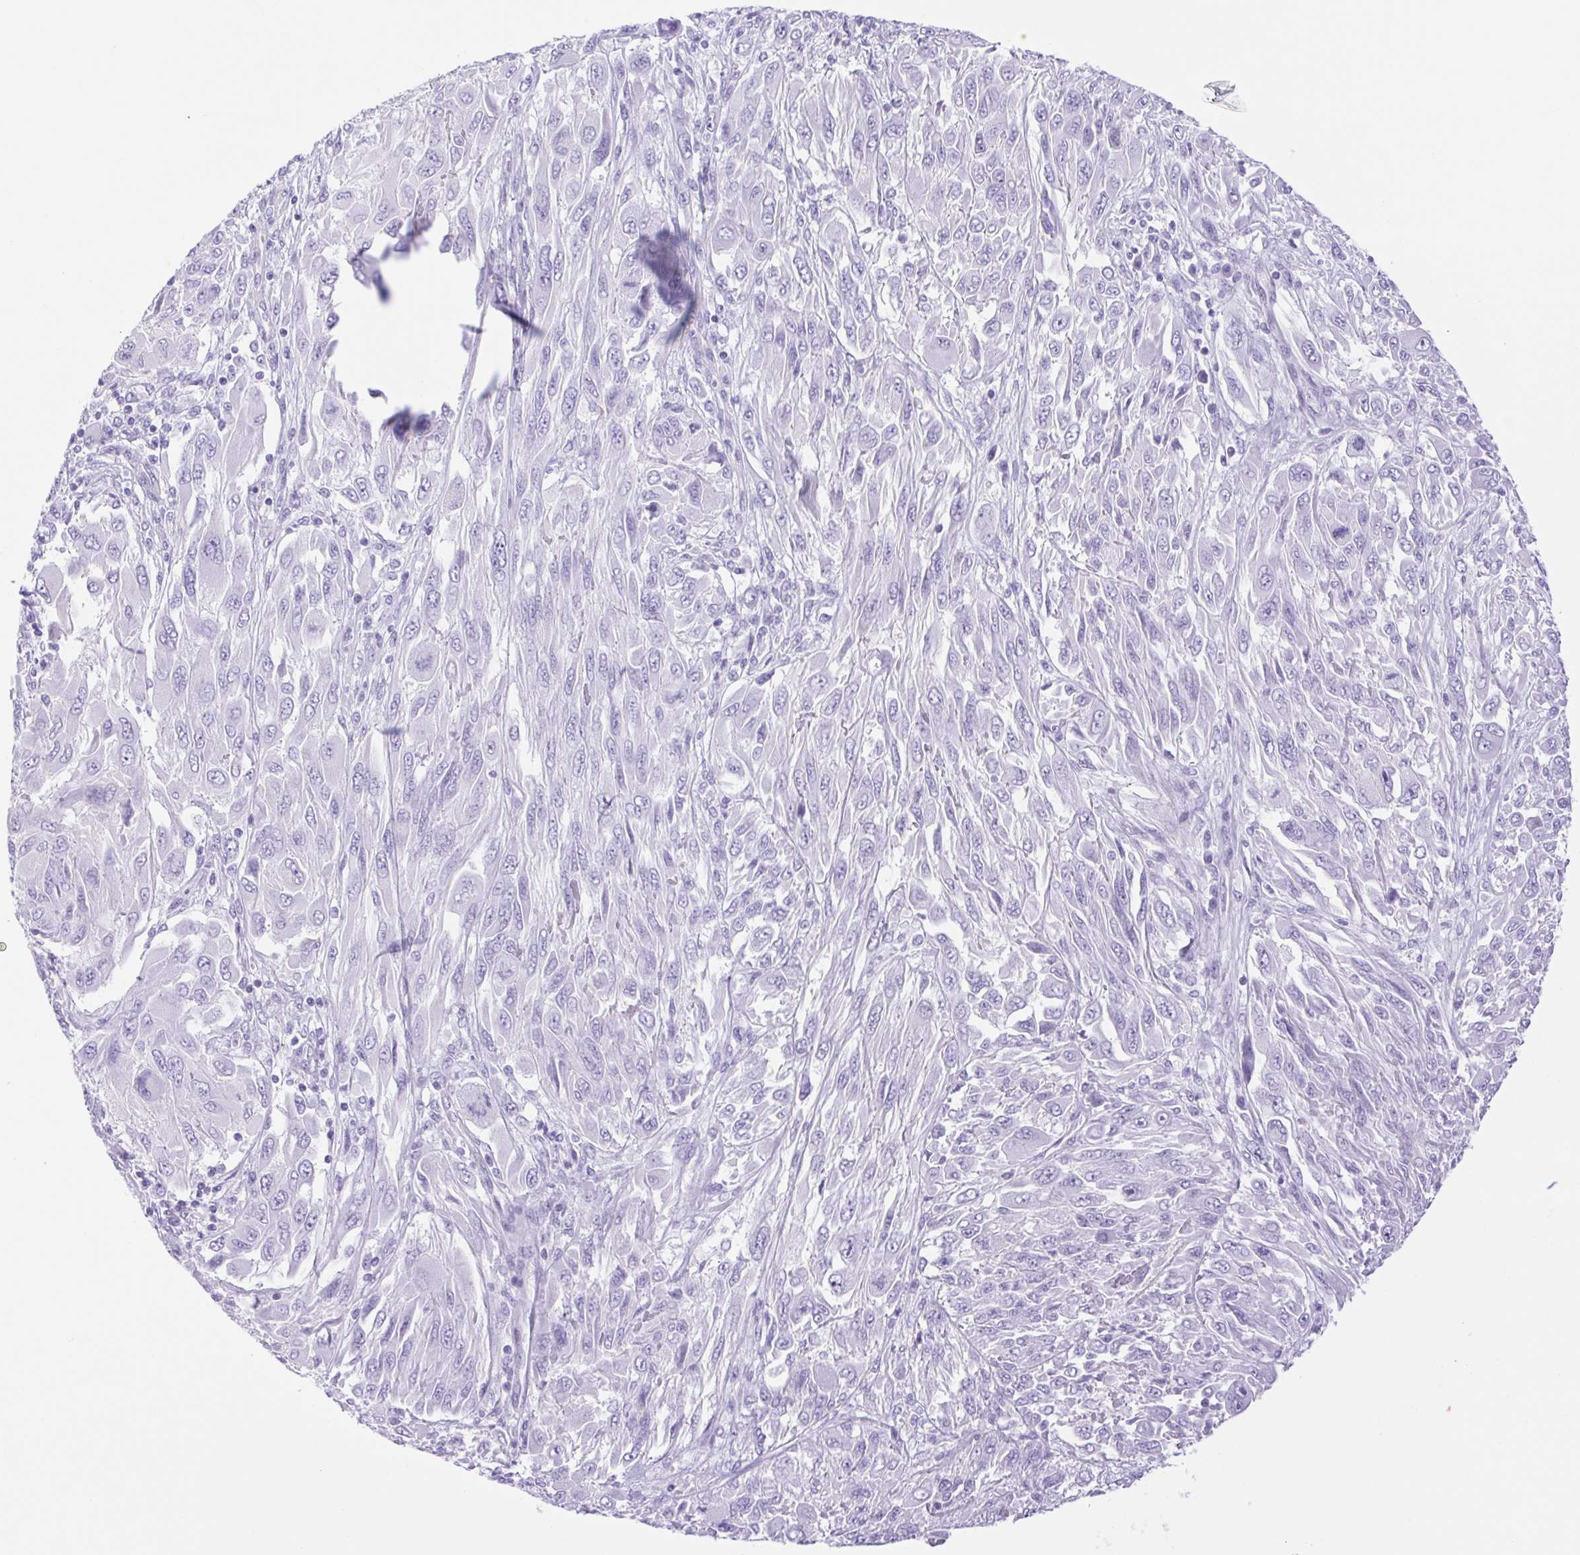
{"staining": {"intensity": "negative", "quantity": "none", "location": "none"}, "tissue": "melanoma", "cell_type": "Tumor cells", "image_type": "cancer", "snomed": [{"axis": "morphology", "description": "Malignant melanoma, NOS"}, {"axis": "topography", "description": "Skin"}], "caption": "The histopathology image shows no staining of tumor cells in malignant melanoma.", "gene": "CDSN", "patient": {"sex": "female", "age": 91}}